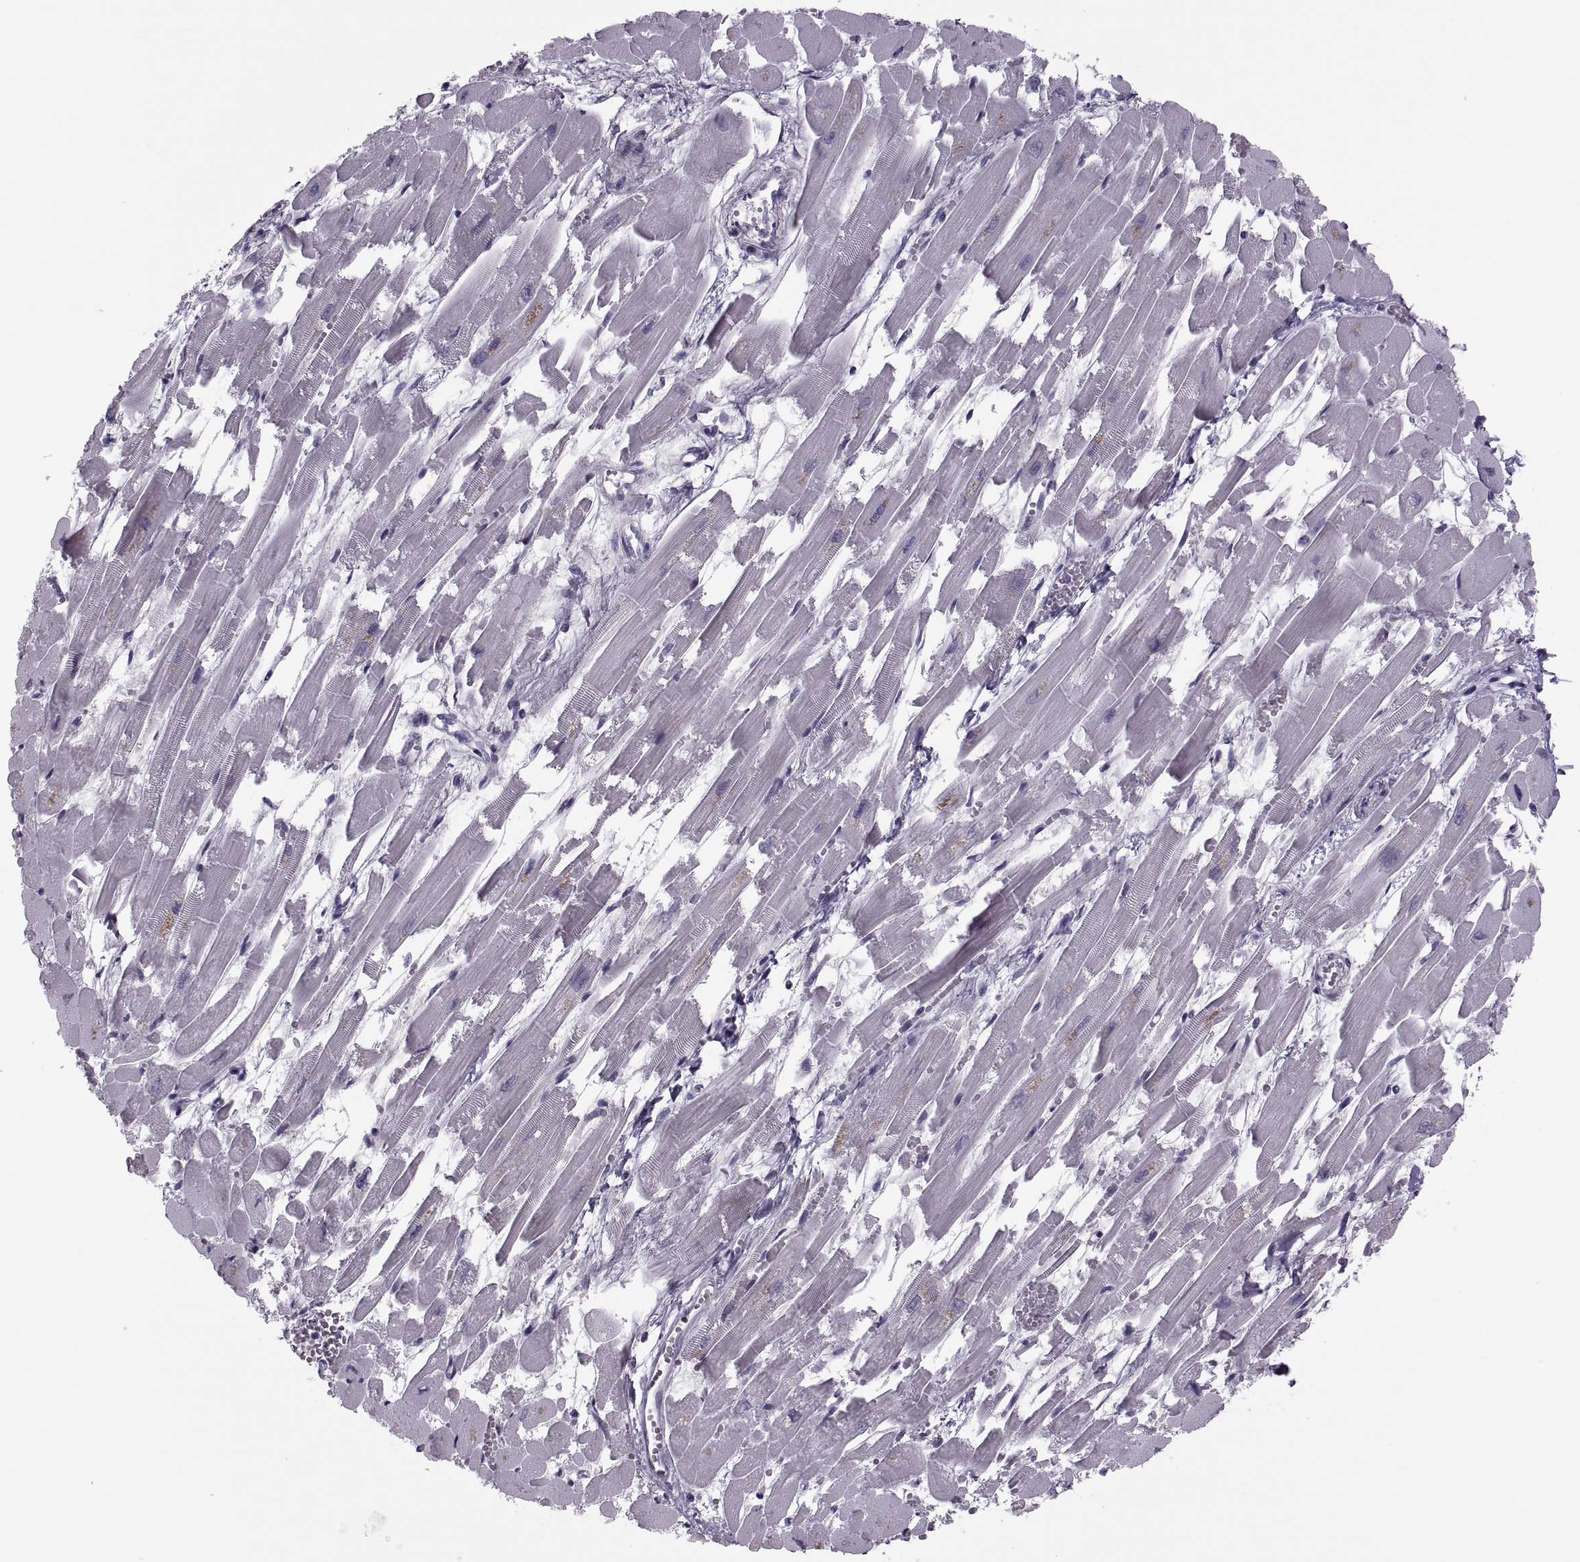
{"staining": {"intensity": "negative", "quantity": "none", "location": "none"}, "tissue": "heart muscle", "cell_type": "Cardiomyocytes", "image_type": "normal", "snomed": [{"axis": "morphology", "description": "Normal tissue, NOS"}, {"axis": "topography", "description": "Heart"}], "caption": "IHC of benign human heart muscle exhibits no positivity in cardiomyocytes.", "gene": "PRSS54", "patient": {"sex": "female", "age": 52}}